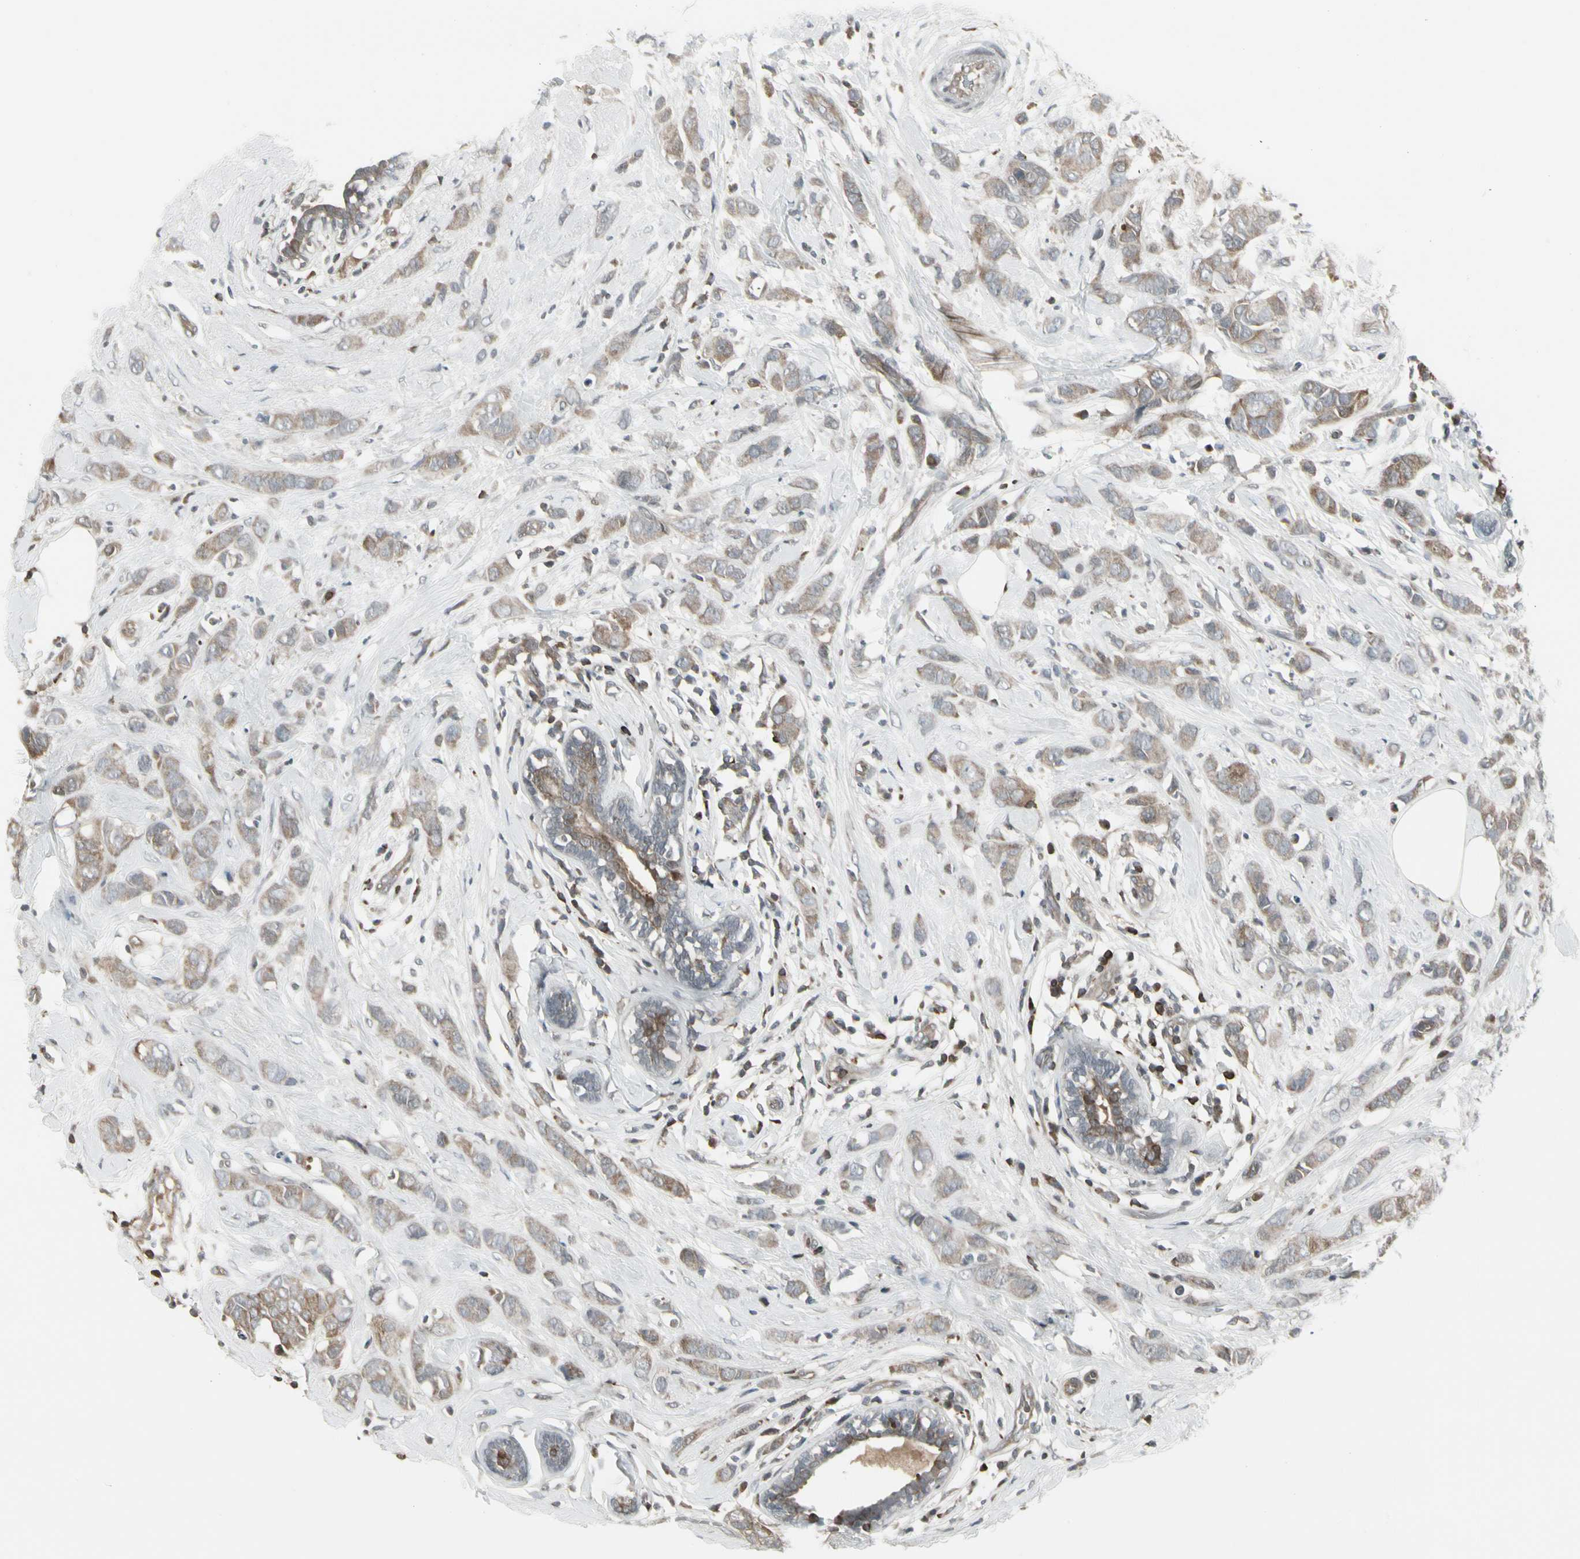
{"staining": {"intensity": "moderate", "quantity": ">75%", "location": "cytoplasmic/membranous"}, "tissue": "breast cancer", "cell_type": "Tumor cells", "image_type": "cancer", "snomed": [{"axis": "morphology", "description": "Normal tissue, NOS"}, {"axis": "morphology", "description": "Duct carcinoma"}, {"axis": "topography", "description": "Breast"}], "caption": "Breast cancer stained with DAB immunohistochemistry (IHC) exhibits medium levels of moderate cytoplasmic/membranous positivity in approximately >75% of tumor cells. The staining was performed using DAB to visualize the protein expression in brown, while the nuclei were stained in blue with hematoxylin (Magnification: 20x).", "gene": "IGFBP6", "patient": {"sex": "female", "age": 50}}